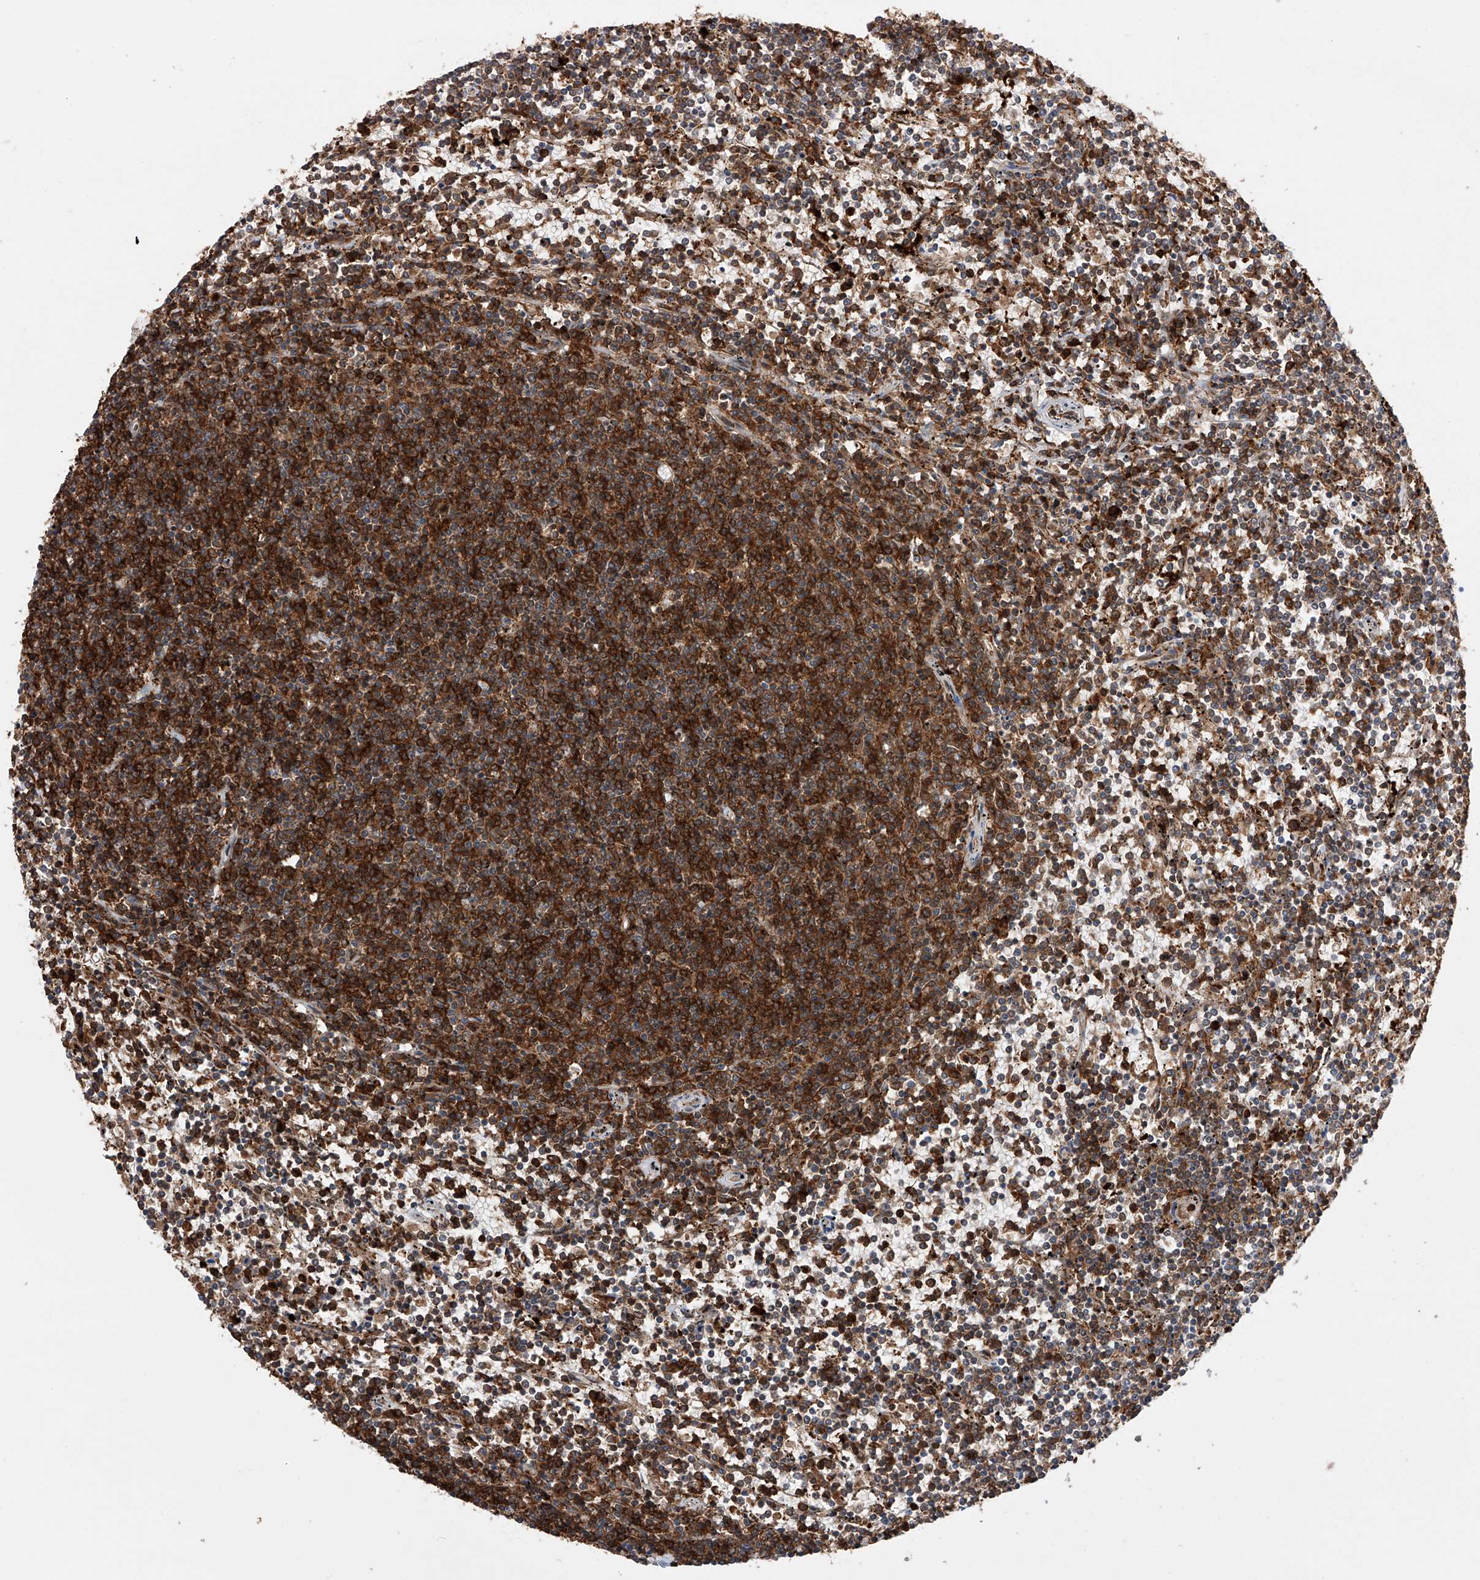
{"staining": {"intensity": "moderate", "quantity": ">75%", "location": "cytoplasmic/membranous"}, "tissue": "lymphoma", "cell_type": "Tumor cells", "image_type": "cancer", "snomed": [{"axis": "morphology", "description": "Malignant lymphoma, non-Hodgkin's type, Low grade"}, {"axis": "topography", "description": "Spleen"}], "caption": "A brown stain labels moderate cytoplasmic/membranous staining of a protein in malignant lymphoma, non-Hodgkin's type (low-grade) tumor cells. (brown staining indicates protein expression, while blue staining denotes nuclei).", "gene": "ZNF280D", "patient": {"sex": "female", "age": 50}}